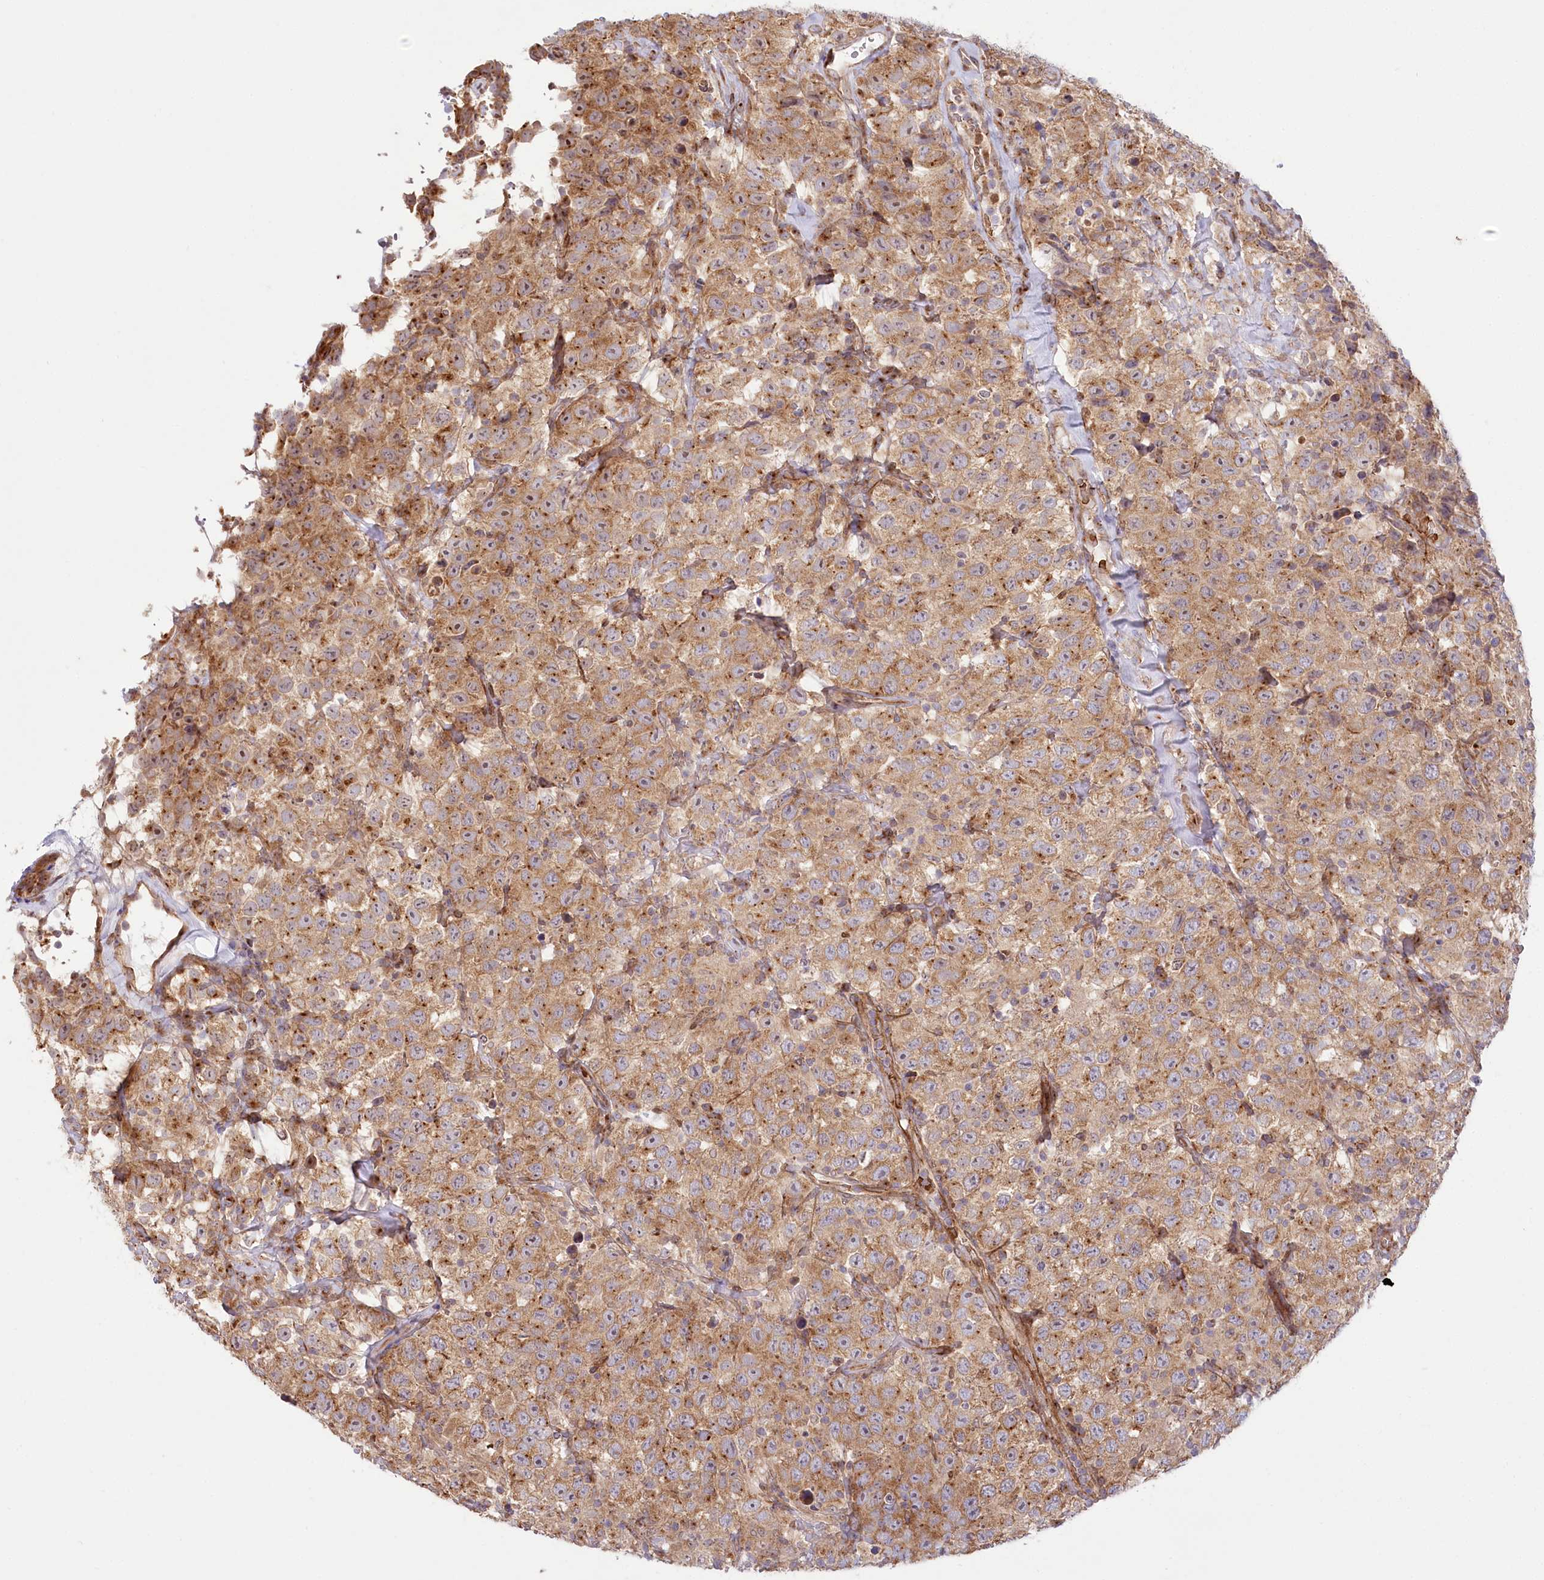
{"staining": {"intensity": "weak", "quantity": "25%-75%", "location": "cytoplasmic/membranous,nuclear"}, "tissue": "testis cancer", "cell_type": "Tumor cells", "image_type": "cancer", "snomed": [{"axis": "morphology", "description": "Seminoma, NOS"}, {"axis": "topography", "description": "Testis"}], "caption": "Immunohistochemical staining of human testis seminoma reveals weak cytoplasmic/membranous and nuclear protein expression in approximately 25%-75% of tumor cells. (IHC, brightfield microscopy, high magnification).", "gene": "COMMD3", "patient": {"sex": "male", "age": 41}}